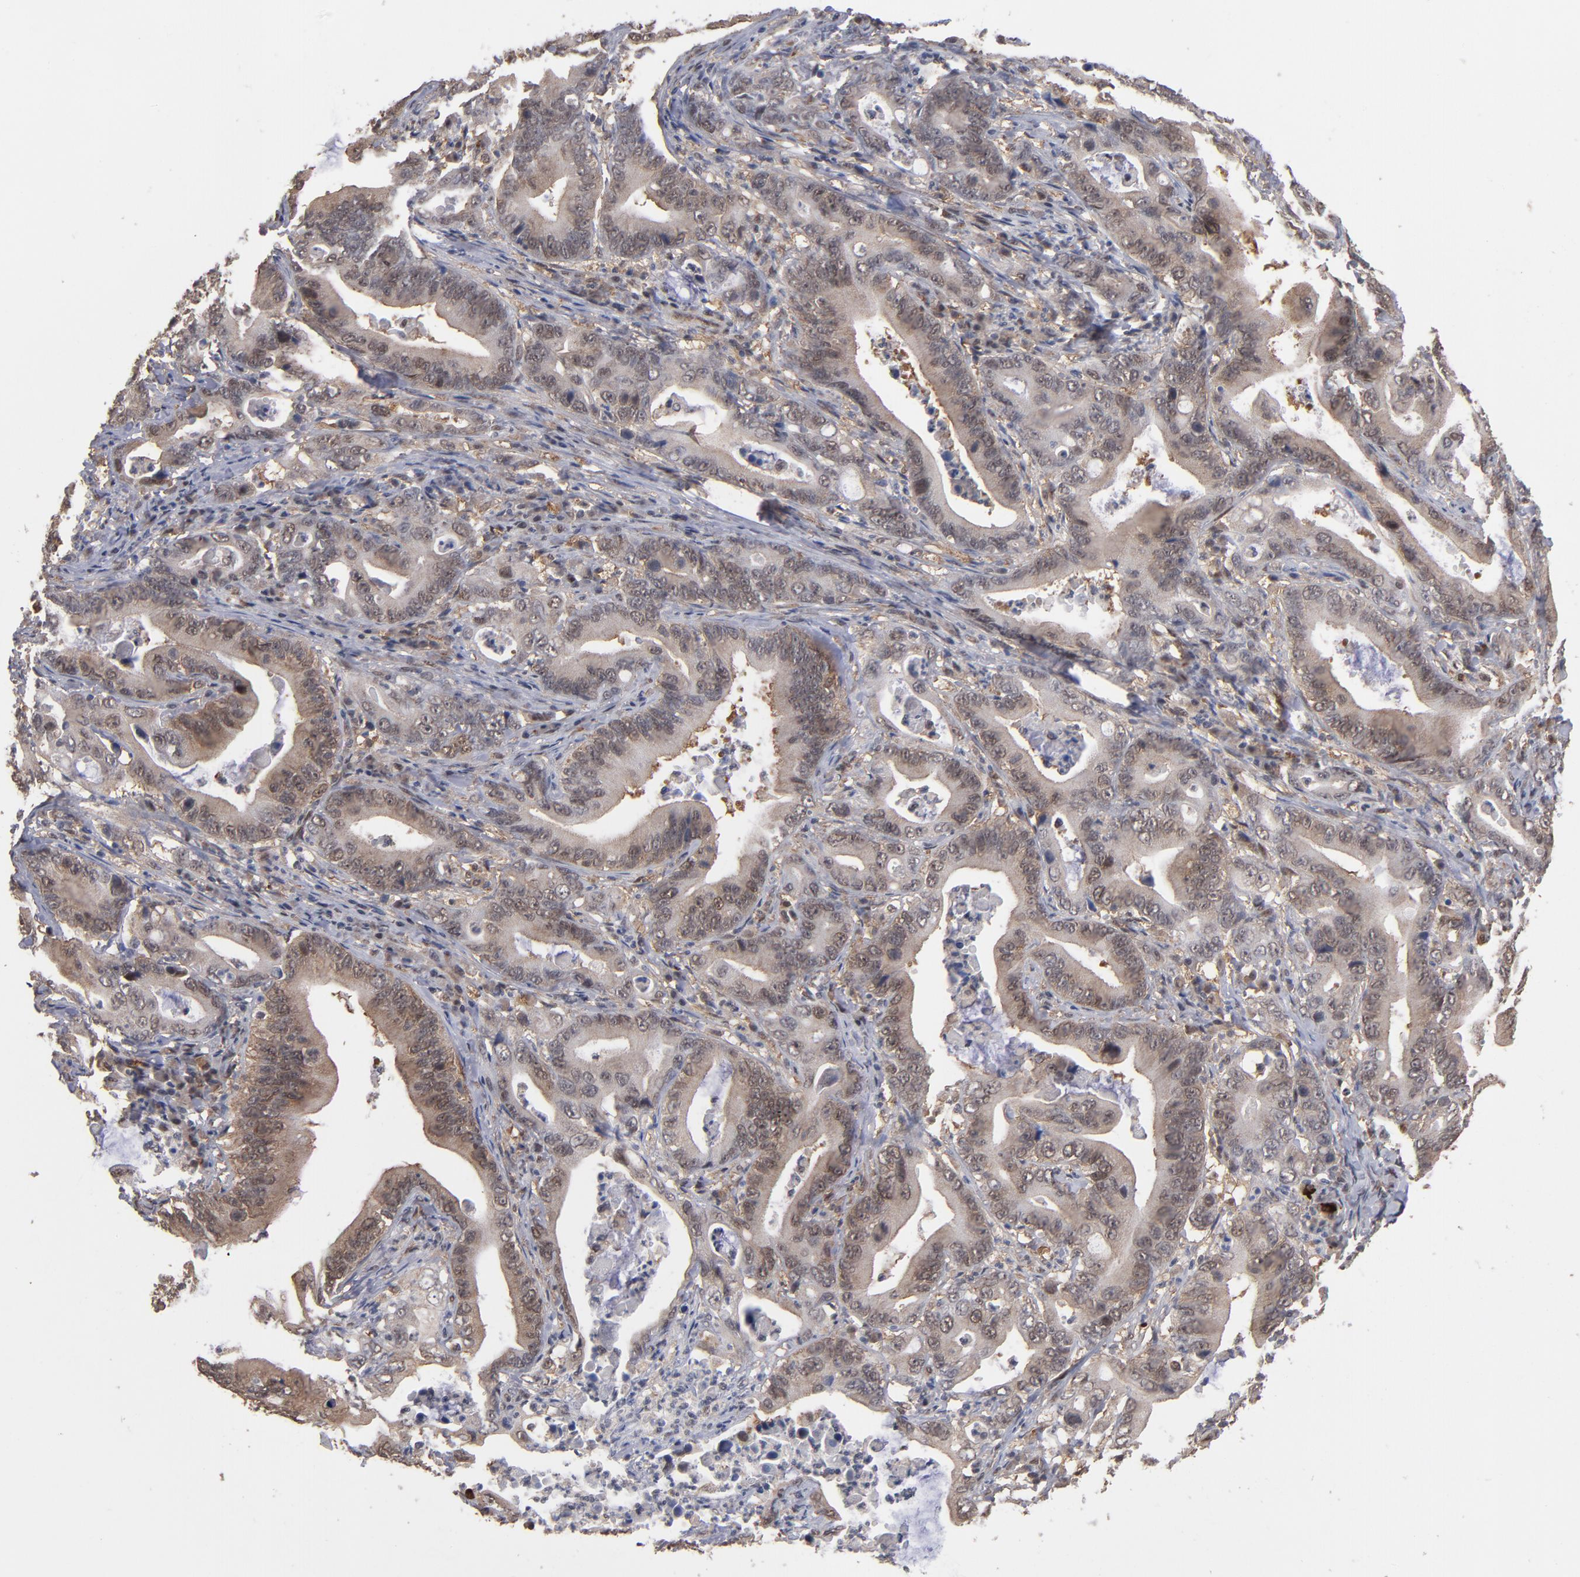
{"staining": {"intensity": "weak", "quantity": ">75%", "location": "cytoplasmic/membranous,nuclear"}, "tissue": "stomach cancer", "cell_type": "Tumor cells", "image_type": "cancer", "snomed": [{"axis": "morphology", "description": "Adenocarcinoma, NOS"}, {"axis": "topography", "description": "Stomach, upper"}], "caption": "Human stomach cancer (adenocarcinoma) stained with a brown dye displays weak cytoplasmic/membranous and nuclear positive expression in approximately >75% of tumor cells.", "gene": "HUWE1", "patient": {"sex": "male", "age": 63}}